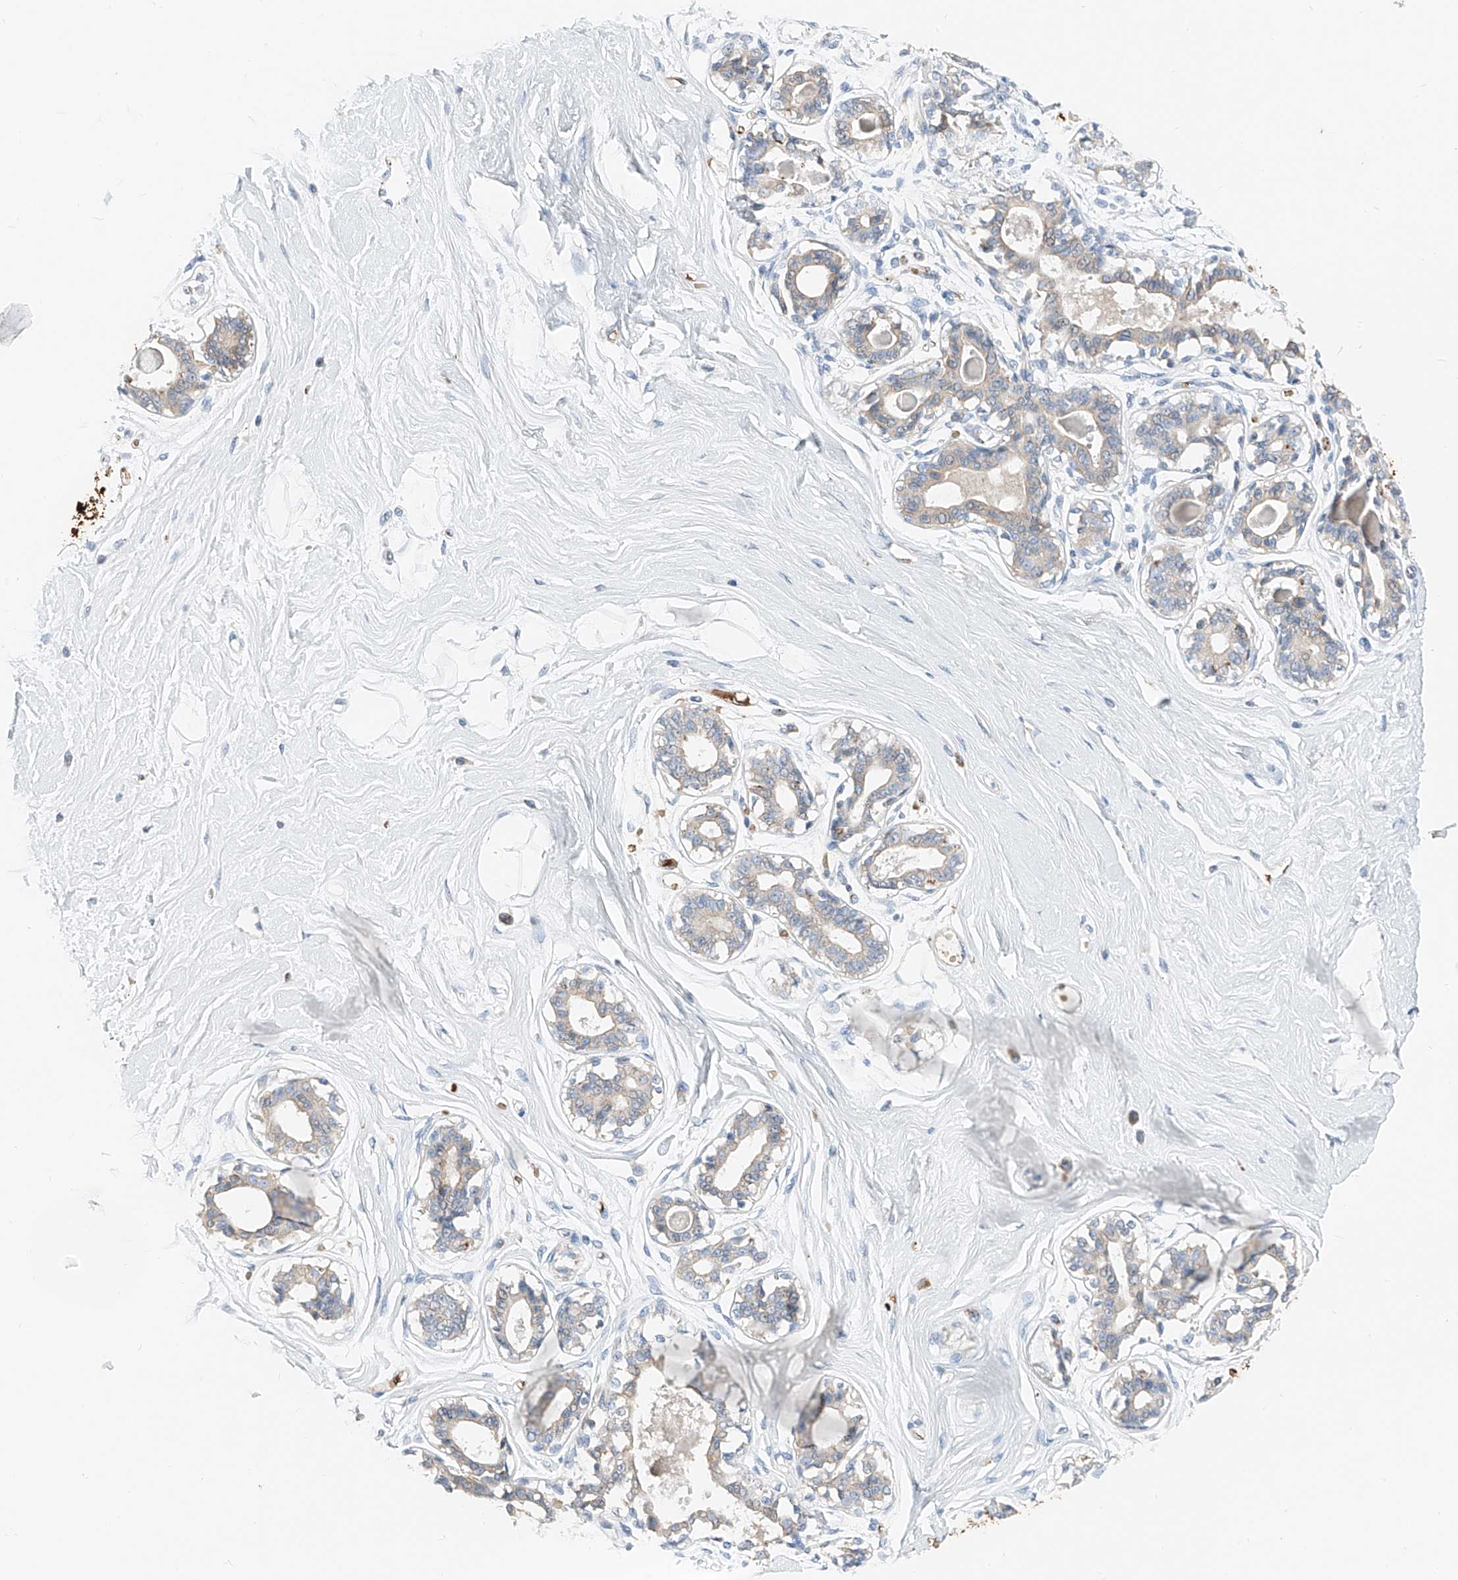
{"staining": {"intensity": "negative", "quantity": "none", "location": "none"}, "tissue": "breast", "cell_type": "Adipocytes", "image_type": "normal", "snomed": [{"axis": "morphology", "description": "Normal tissue, NOS"}, {"axis": "topography", "description": "Breast"}], "caption": "An immunohistochemistry photomicrograph of normal breast is shown. There is no staining in adipocytes of breast. Nuclei are stained in blue.", "gene": "PRSS23", "patient": {"sex": "female", "age": 45}}